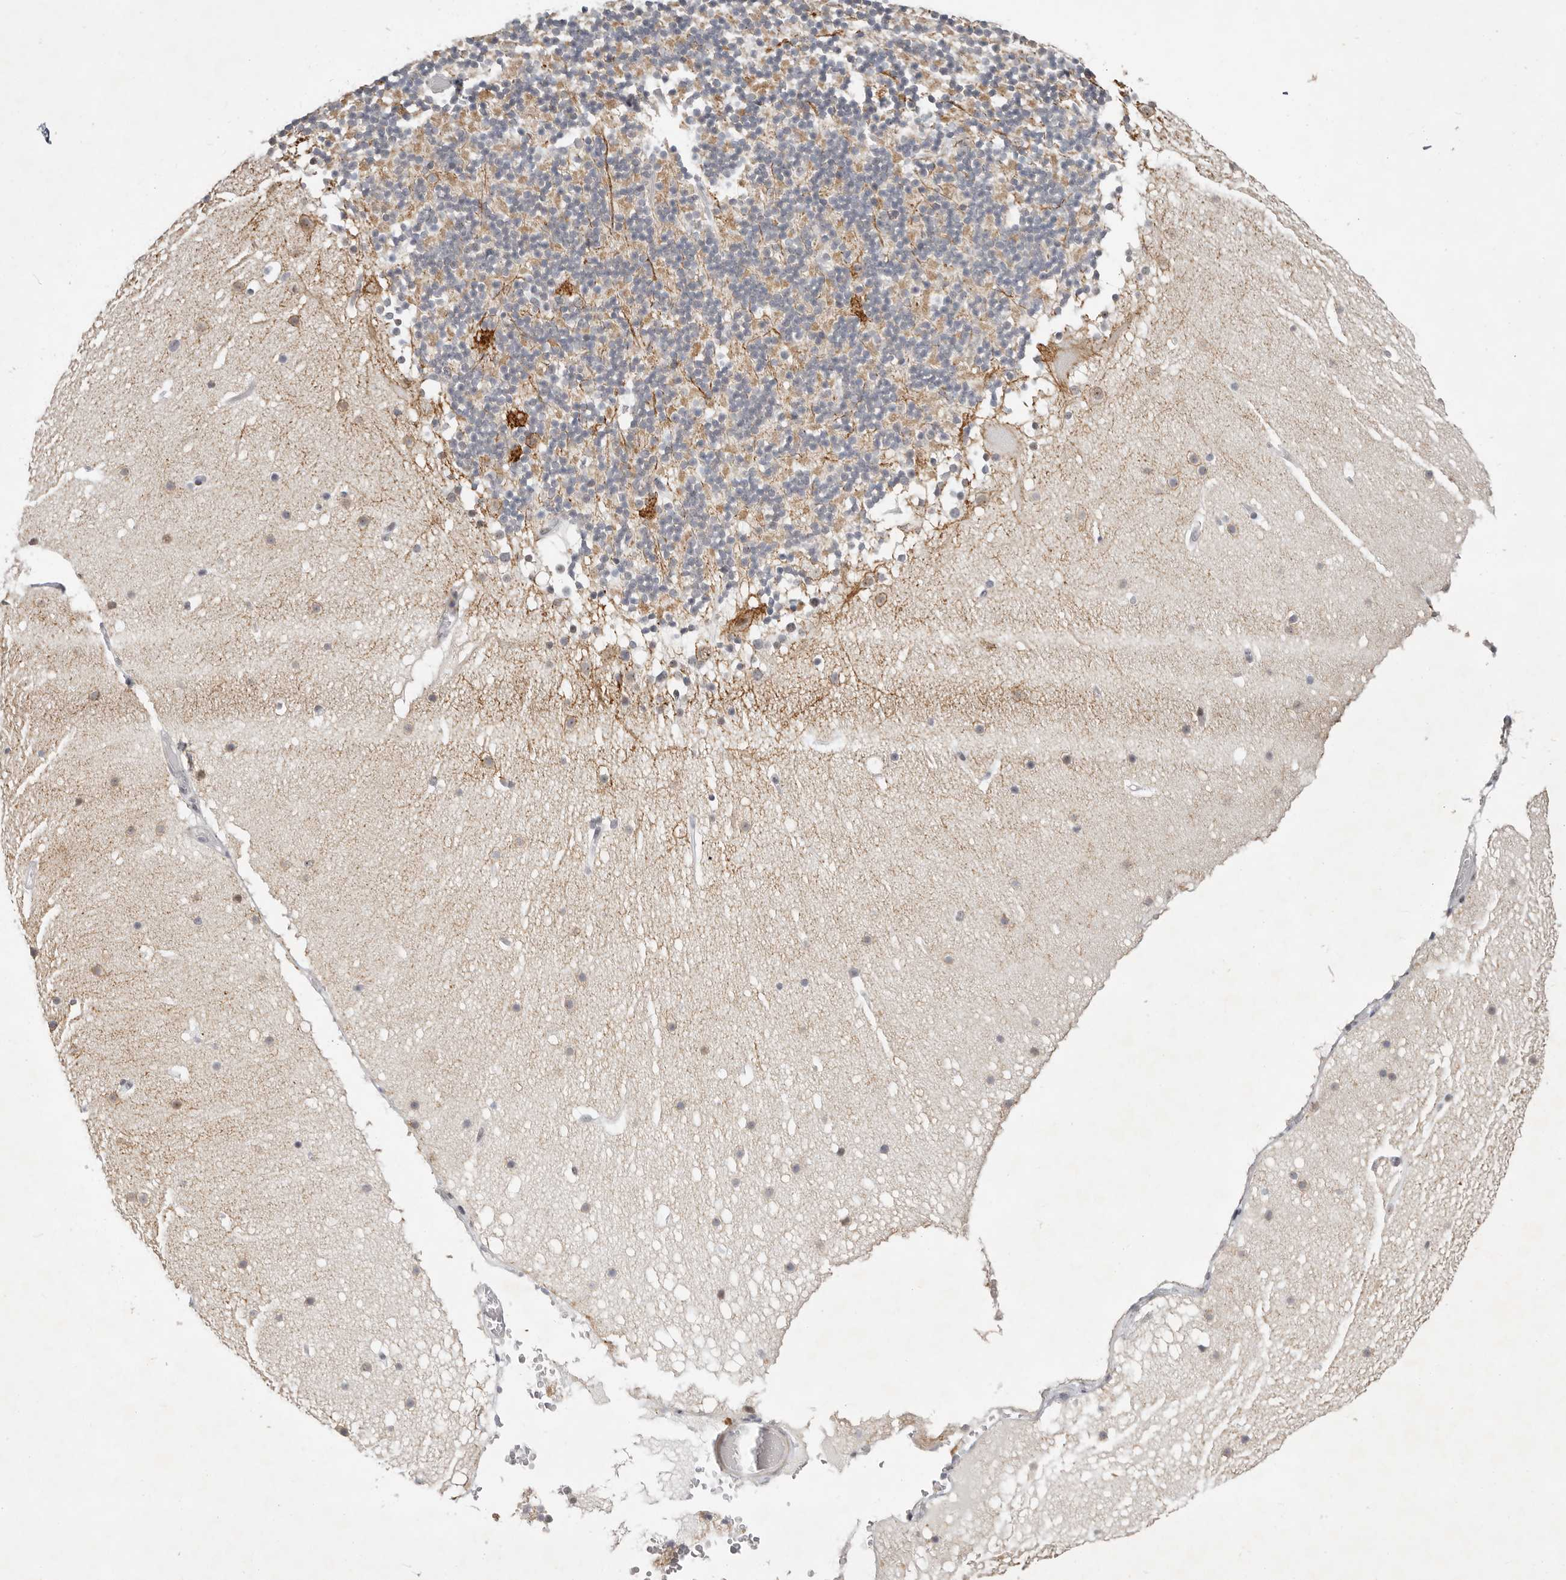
{"staining": {"intensity": "weak", "quantity": "<25%", "location": "cytoplasmic/membranous"}, "tissue": "cerebellum", "cell_type": "Cells in granular layer", "image_type": "normal", "snomed": [{"axis": "morphology", "description": "Normal tissue, NOS"}, {"axis": "topography", "description": "Cerebellum"}], "caption": "High power microscopy image of an immunohistochemistry photomicrograph of unremarkable cerebellum, revealing no significant expression in cells in granular layer.", "gene": "LARP7", "patient": {"sex": "male", "age": 57}}